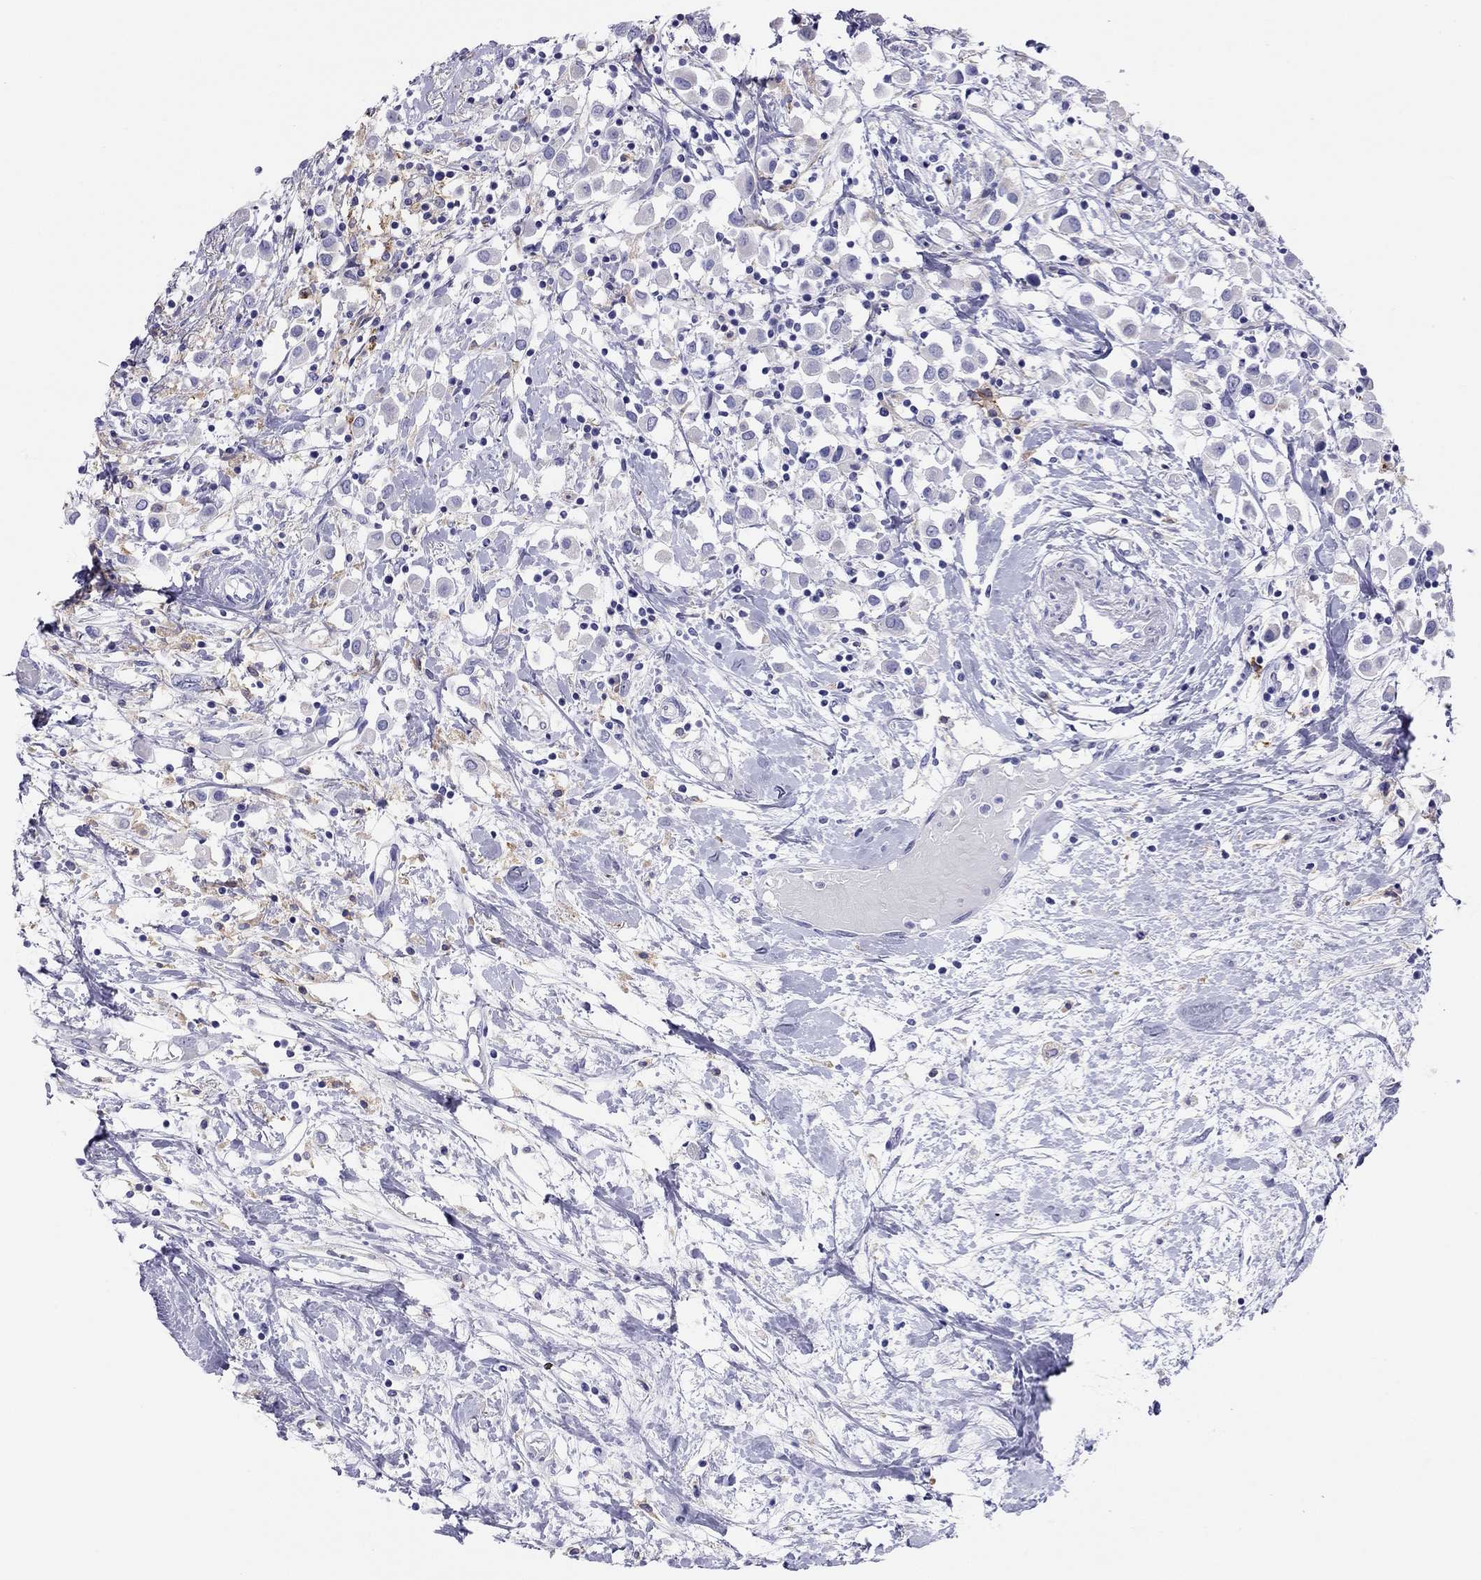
{"staining": {"intensity": "negative", "quantity": "none", "location": "none"}, "tissue": "breast cancer", "cell_type": "Tumor cells", "image_type": "cancer", "snomed": [{"axis": "morphology", "description": "Duct carcinoma"}, {"axis": "topography", "description": "Breast"}], "caption": "DAB immunohistochemical staining of human breast cancer (invasive ductal carcinoma) shows no significant positivity in tumor cells.", "gene": "HLA-DQB2", "patient": {"sex": "female", "age": 61}}